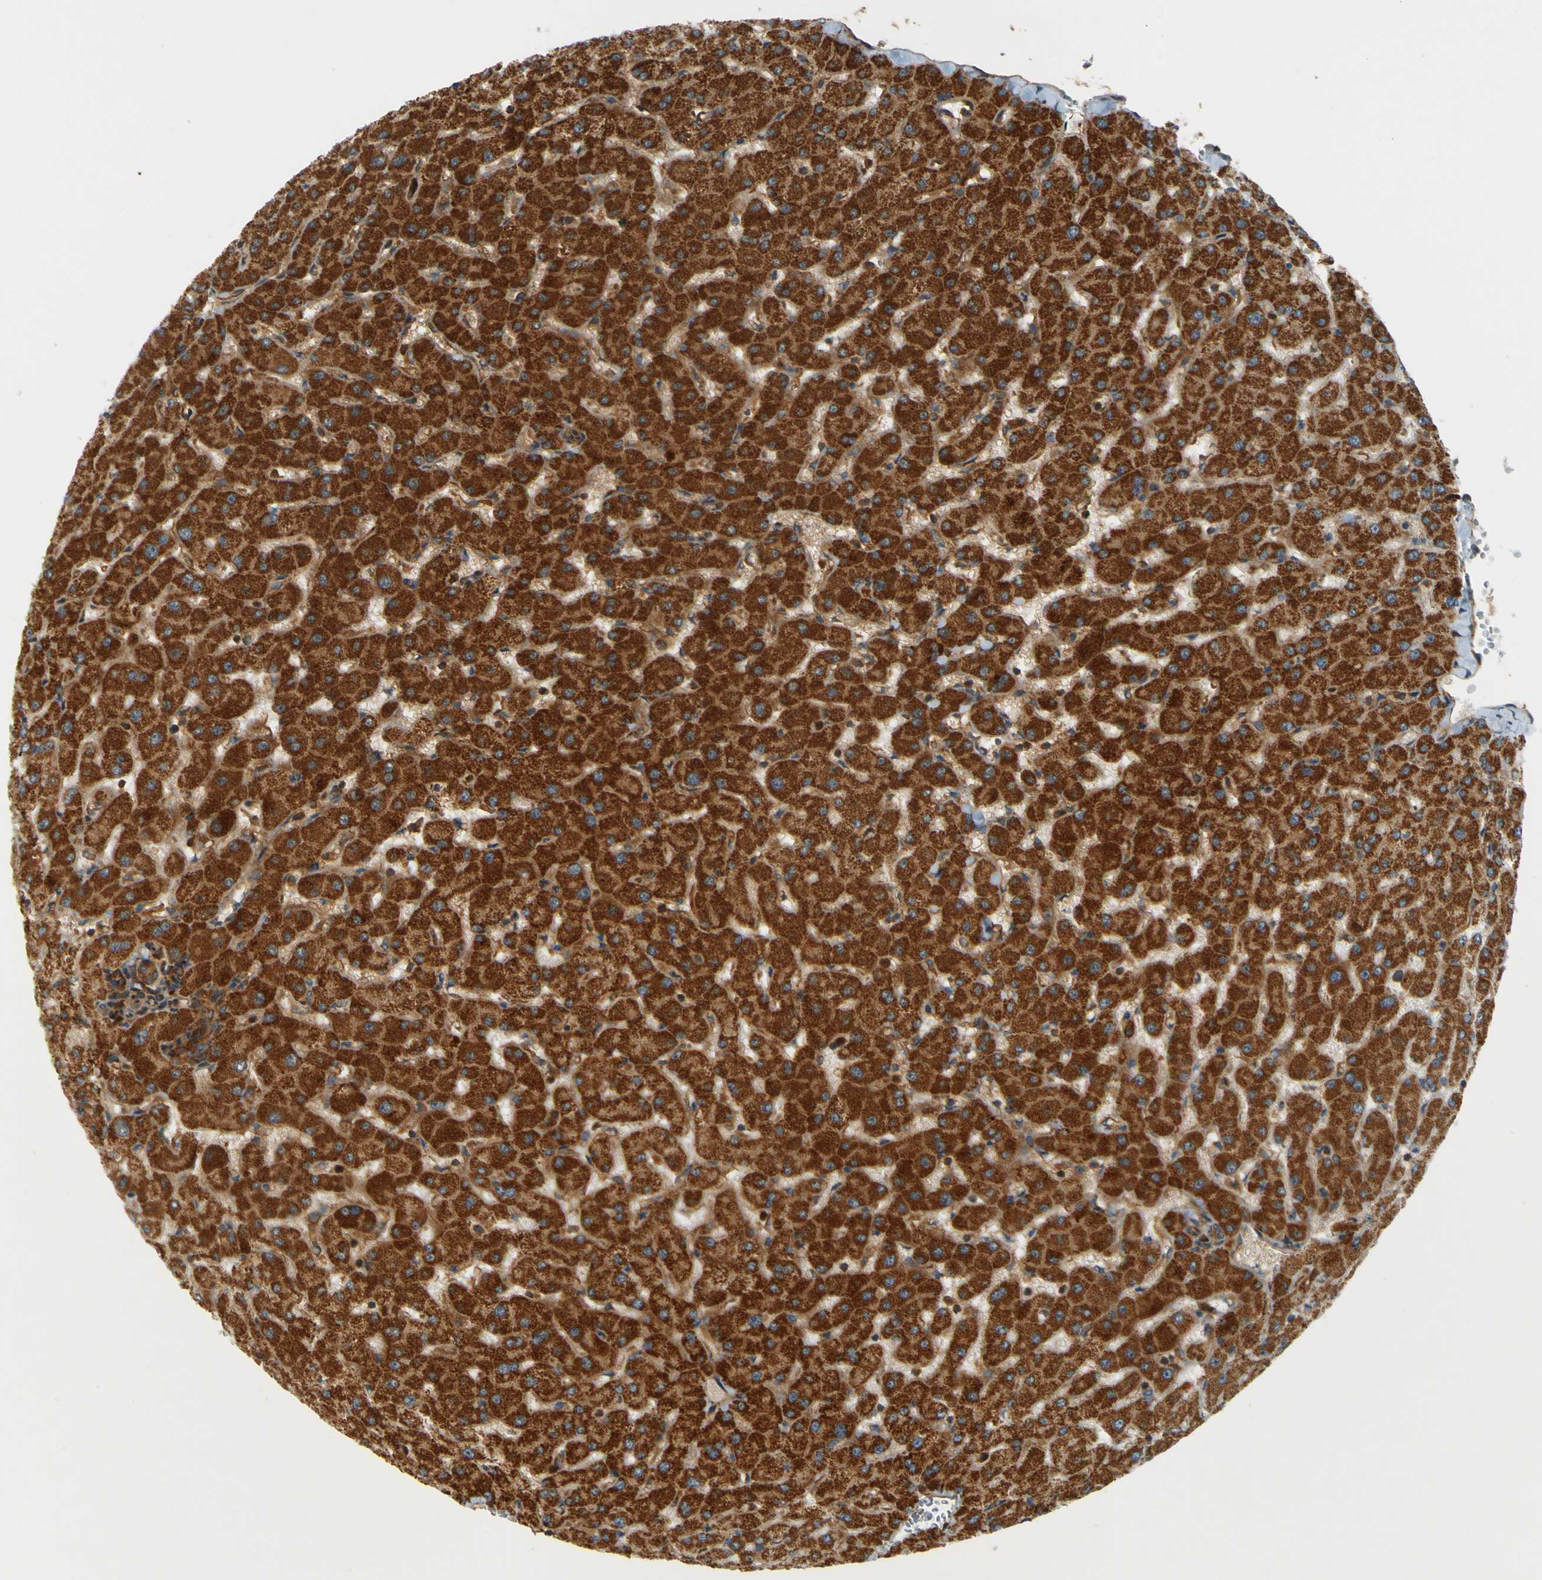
{"staining": {"intensity": "moderate", "quantity": ">75%", "location": "cytoplasmic/membranous"}, "tissue": "liver", "cell_type": "Cholangiocytes", "image_type": "normal", "snomed": [{"axis": "morphology", "description": "Normal tissue, NOS"}, {"axis": "topography", "description": "Liver"}], "caption": "Immunohistochemical staining of benign liver exhibits >75% levels of moderate cytoplasmic/membranous protein expression in approximately >75% of cholangiocytes. (DAB IHC, brown staining for protein, blue staining for nuclei).", "gene": "DNAJC5", "patient": {"sex": "female", "age": 63}}